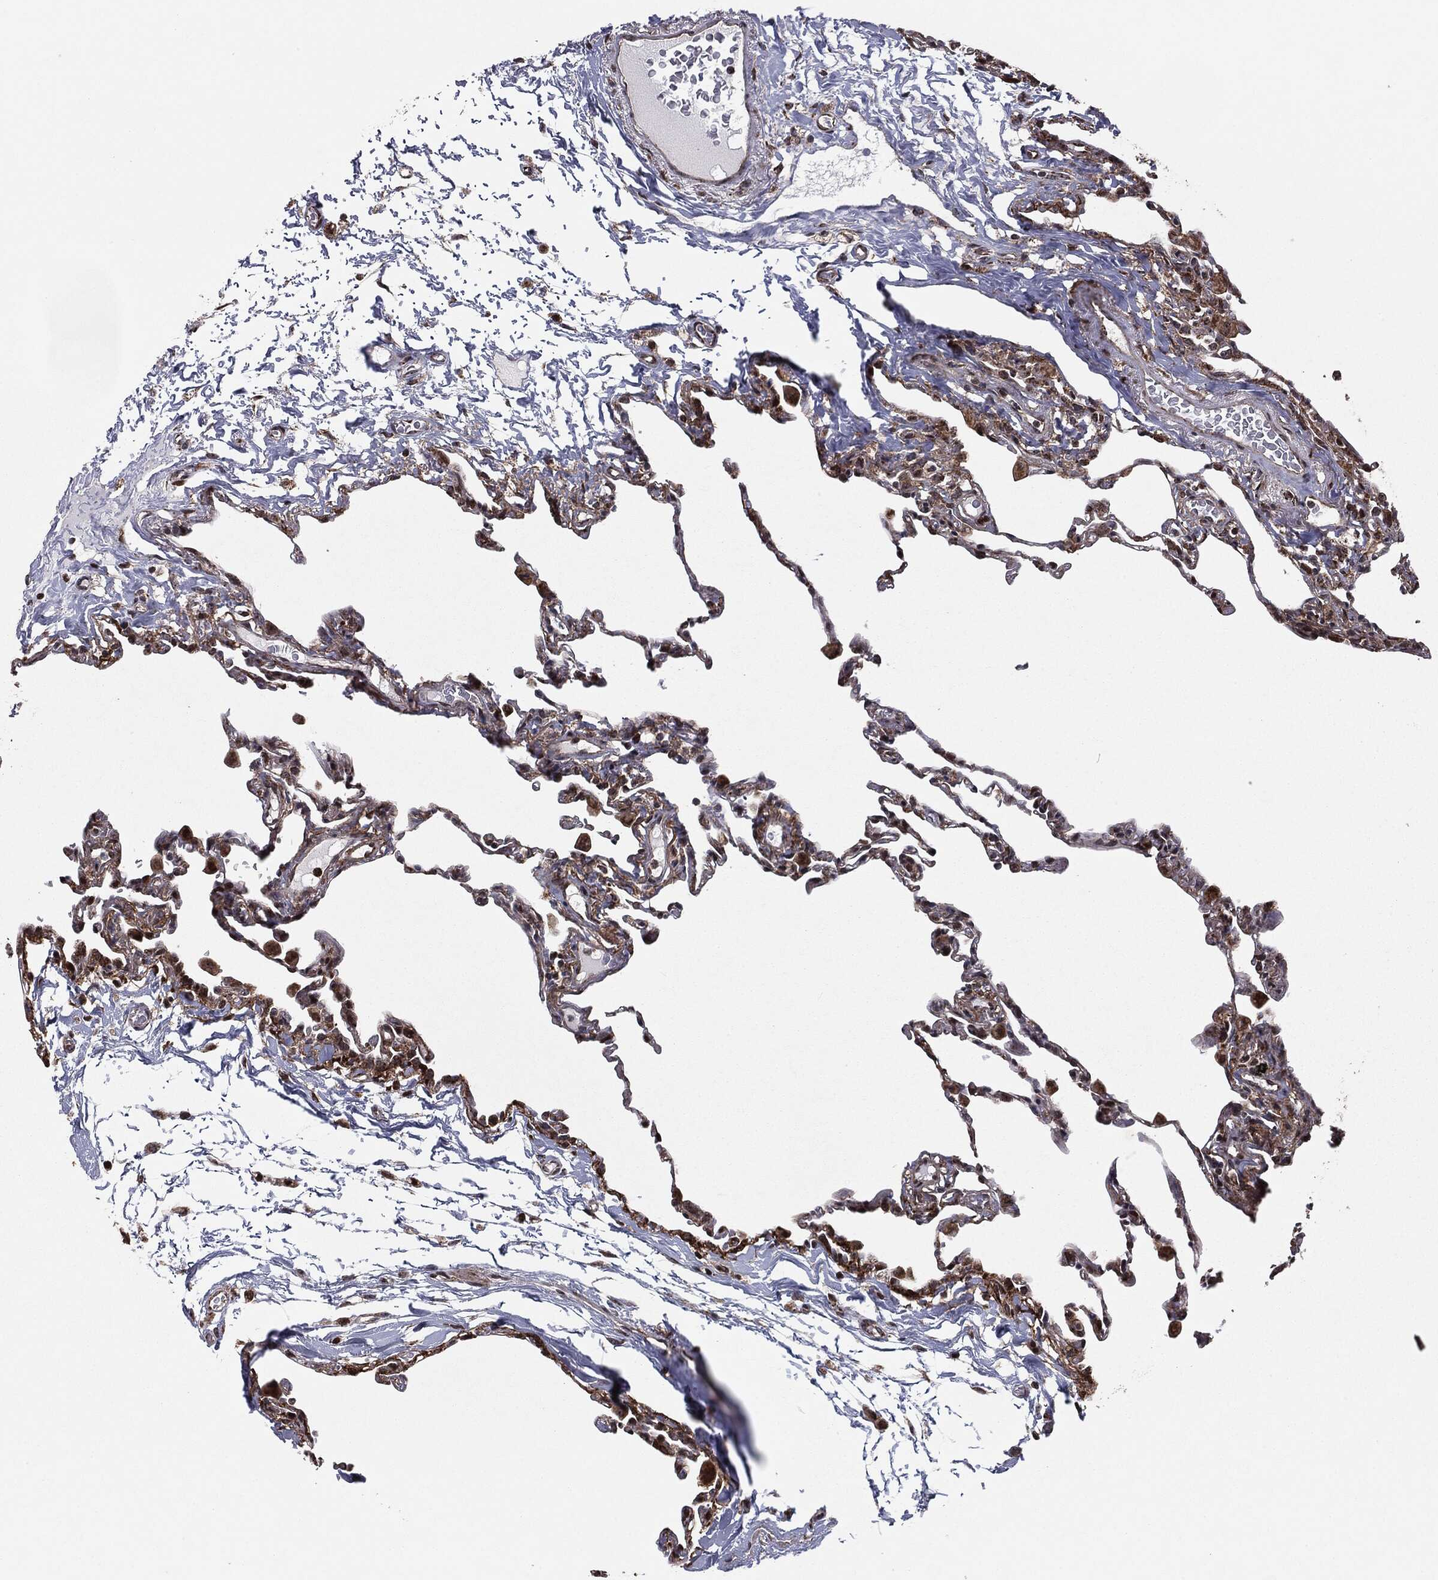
{"staining": {"intensity": "strong", "quantity": "25%-75%", "location": "cytoplasmic/membranous,nuclear"}, "tissue": "lung", "cell_type": "Alveolar cells", "image_type": "normal", "snomed": [{"axis": "morphology", "description": "Normal tissue, NOS"}, {"axis": "topography", "description": "Lung"}], "caption": "Immunohistochemistry of benign human lung reveals high levels of strong cytoplasmic/membranous,nuclear staining in approximately 25%-75% of alveolar cells.", "gene": "CHCHD2", "patient": {"sex": "female", "age": 57}}